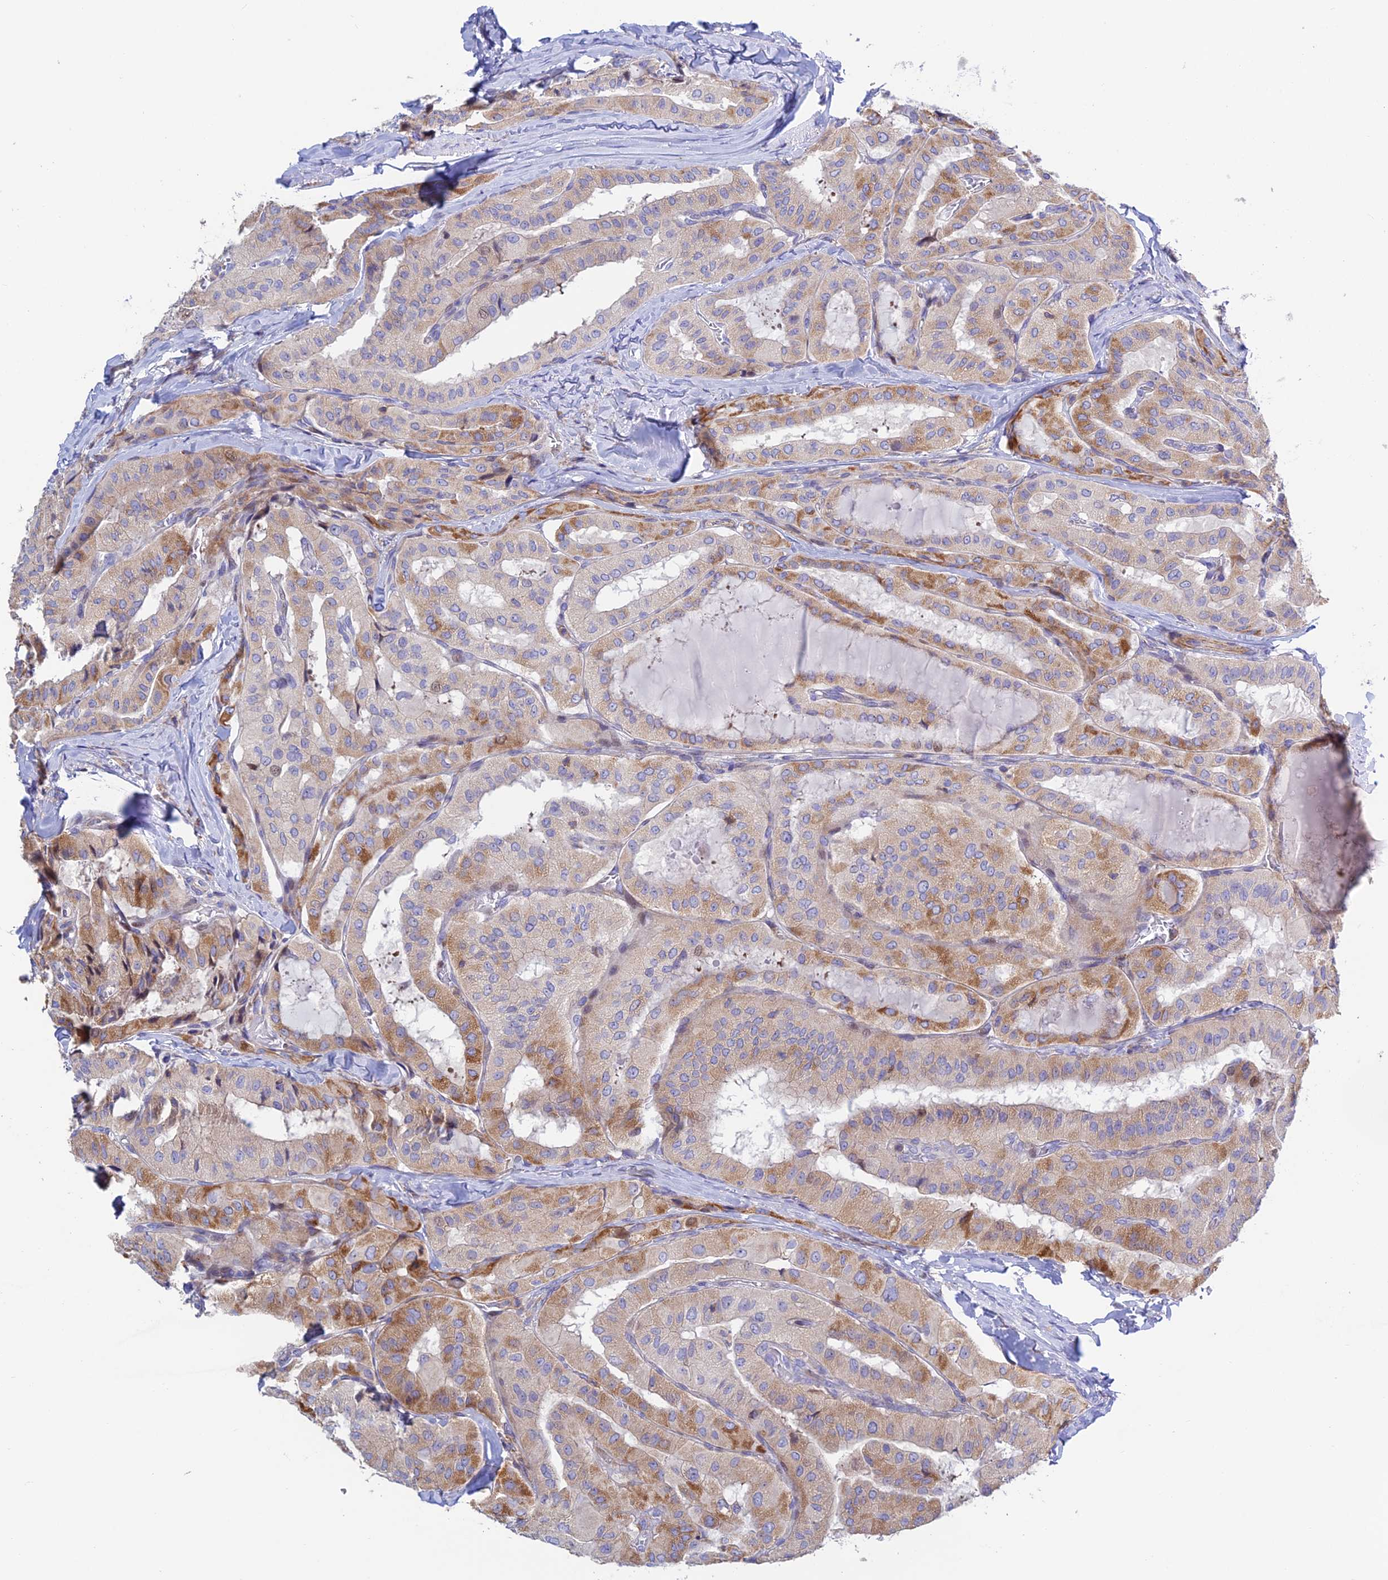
{"staining": {"intensity": "moderate", "quantity": "<25%", "location": "cytoplasmic/membranous"}, "tissue": "thyroid cancer", "cell_type": "Tumor cells", "image_type": "cancer", "snomed": [{"axis": "morphology", "description": "Normal tissue, NOS"}, {"axis": "morphology", "description": "Papillary adenocarcinoma, NOS"}, {"axis": "topography", "description": "Thyroid gland"}], "caption": "Tumor cells demonstrate low levels of moderate cytoplasmic/membranous expression in approximately <25% of cells in human thyroid cancer.", "gene": "PRIM1", "patient": {"sex": "female", "age": 59}}